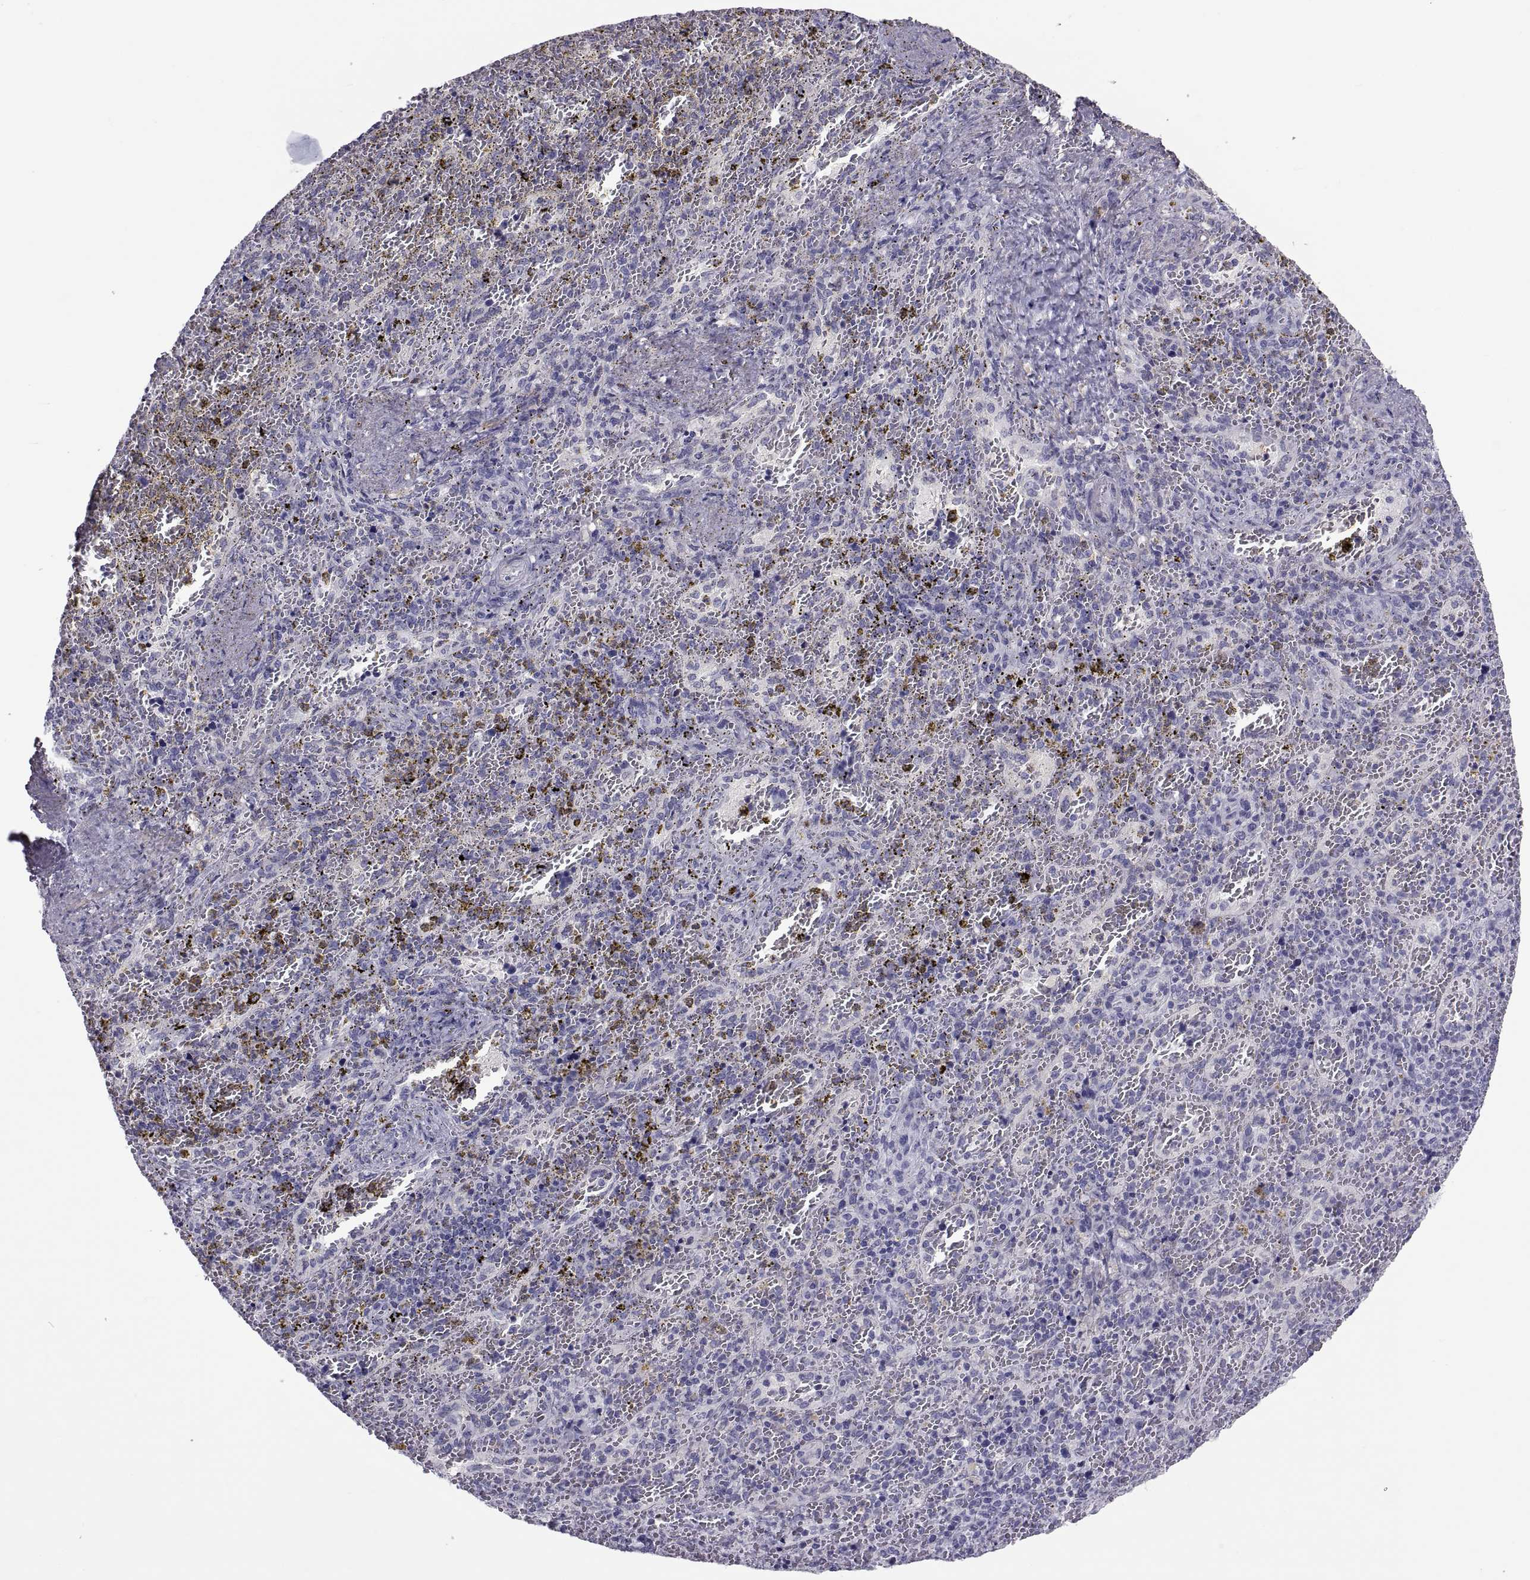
{"staining": {"intensity": "negative", "quantity": "none", "location": "none"}, "tissue": "spleen", "cell_type": "Cells in red pulp", "image_type": "normal", "snomed": [{"axis": "morphology", "description": "Normal tissue, NOS"}, {"axis": "topography", "description": "Spleen"}], "caption": "A high-resolution micrograph shows immunohistochemistry (IHC) staining of benign spleen, which displays no significant expression in cells in red pulp. (Immunohistochemistry (ihc), brightfield microscopy, high magnification).", "gene": "MAGEB1", "patient": {"sex": "female", "age": 50}}